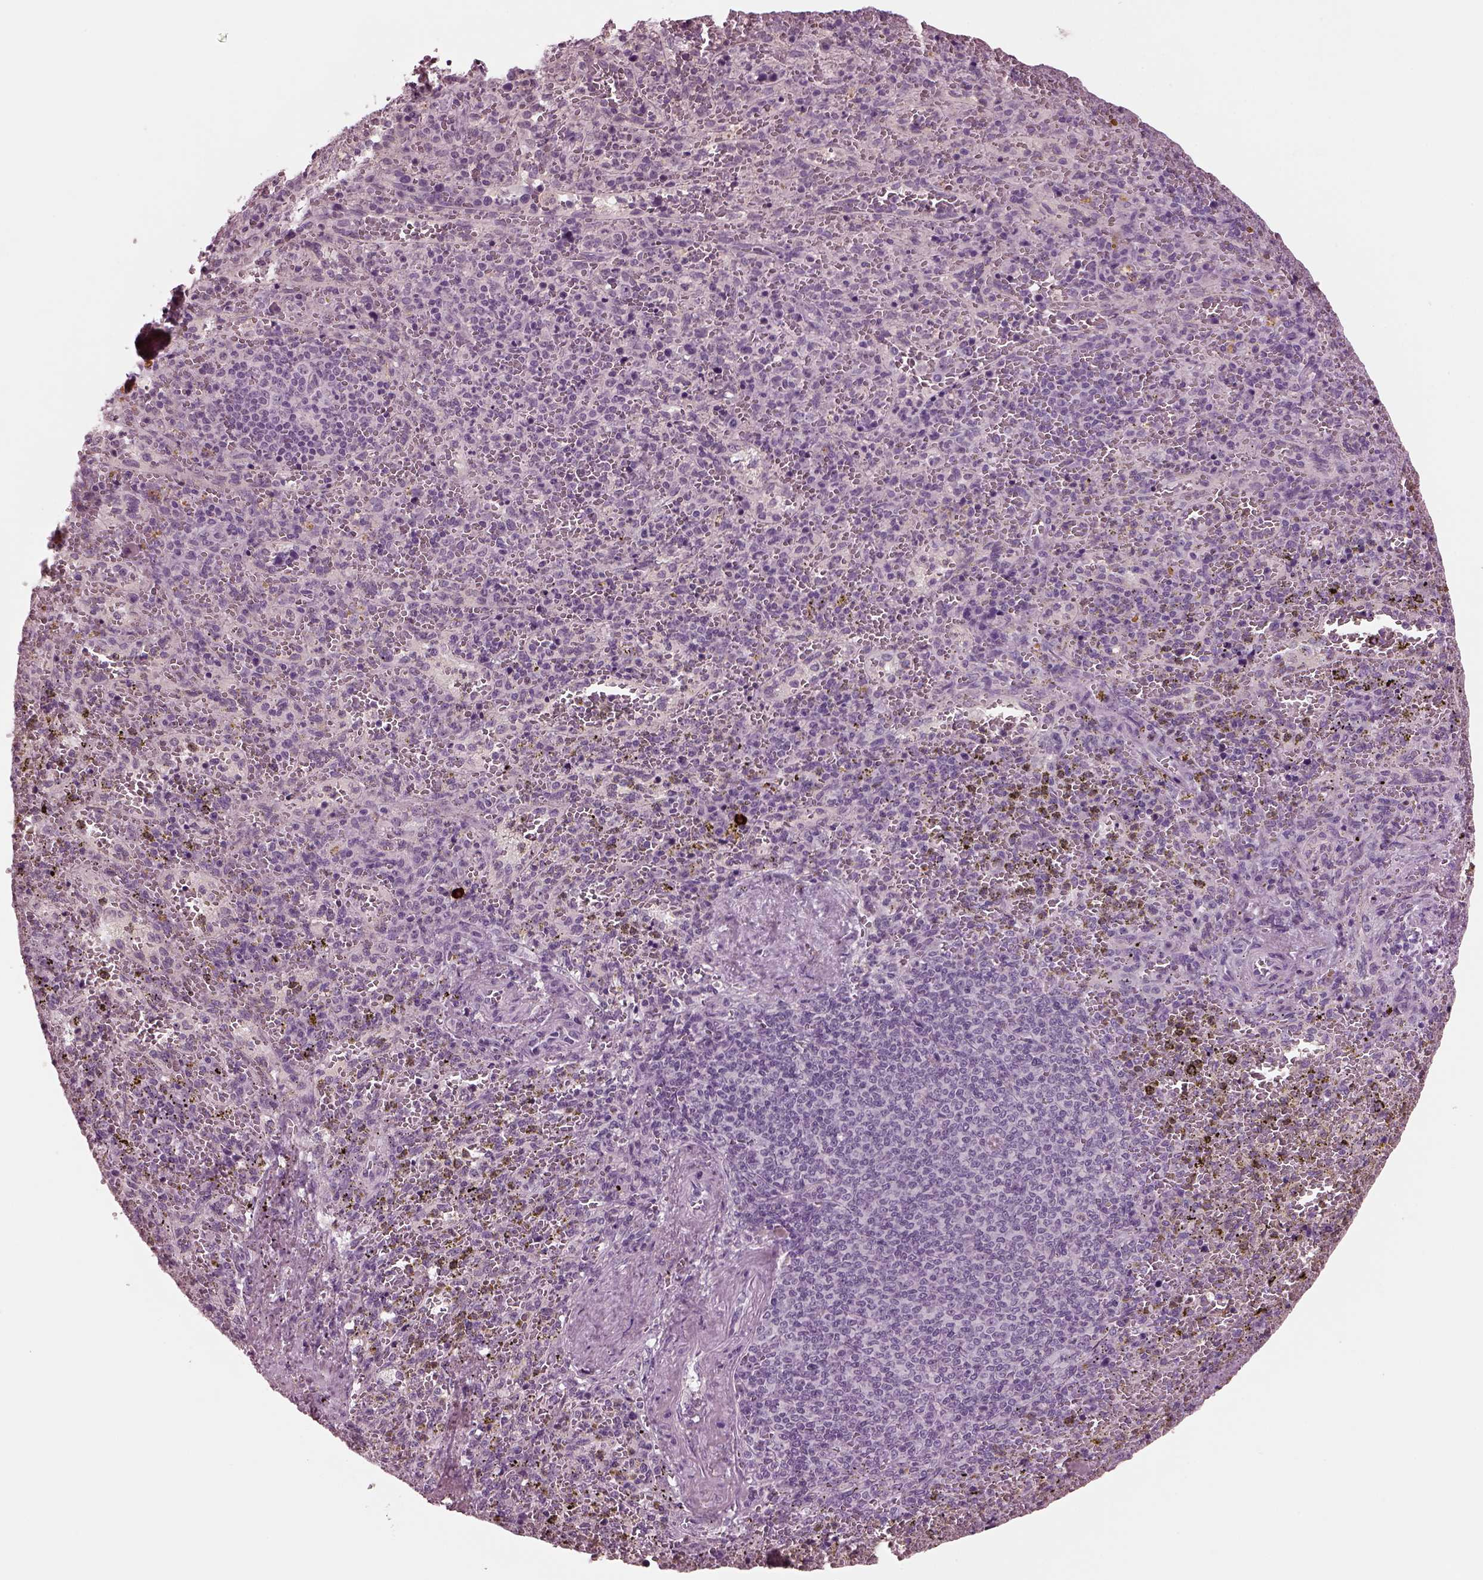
{"staining": {"intensity": "negative", "quantity": "none", "location": "none"}, "tissue": "spleen", "cell_type": "Cells in red pulp", "image_type": "normal", "snomed": [{"axis": "morphology", "description": "Normal tissue, NOS"}, {"axis": "topography", "description": "Spleen"}], "caption": "Histopathology image shows no protein expression in cells in red pulp of unremarkable spleen.", "gene": "MIB2", "patient": {"sex": "female", "age": 50}}